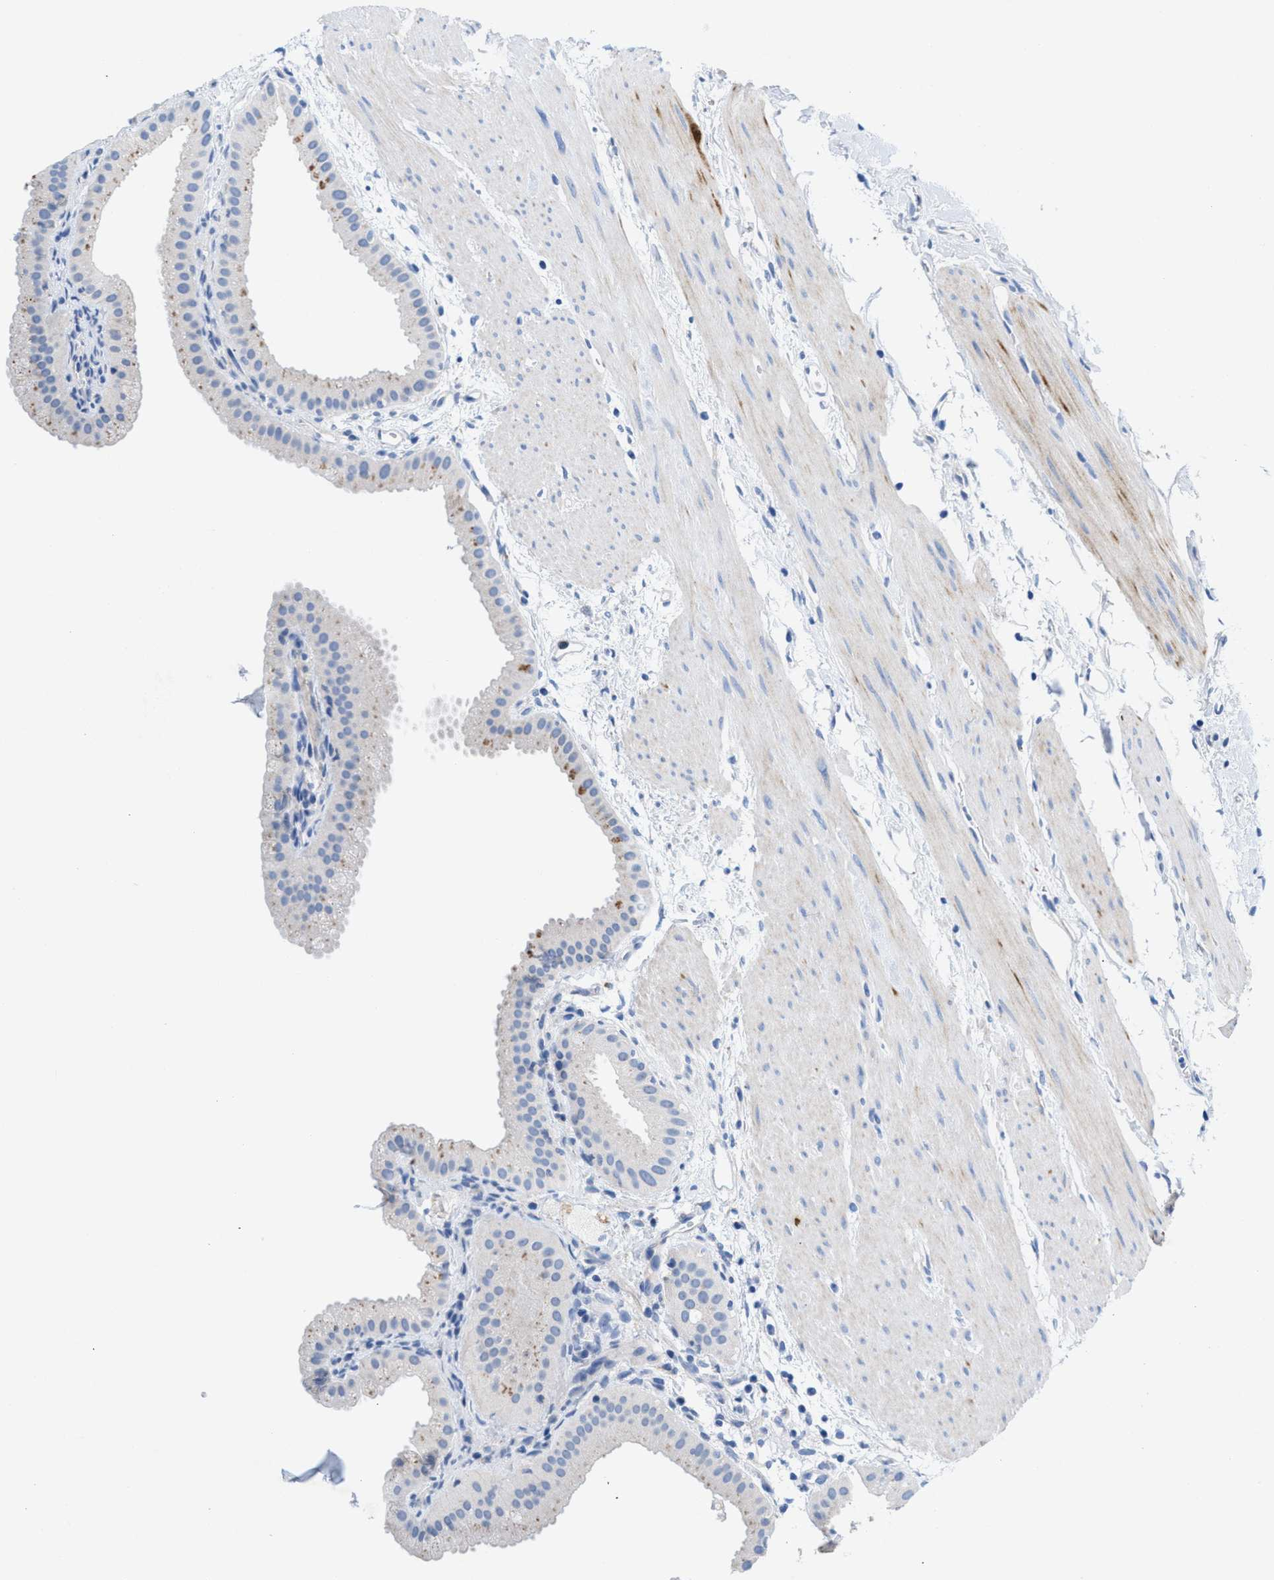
{"staining": {"intensity": "negative", "quantity": "none", "location": "none"}, "tissue": "gallbladder", "cell_type": "Glandular cells", "image_type": "normal", "snomed": [{"axis": "morphology", "description": "Normal tissue, NOS"}, {"axis": "topography", "description": "Gallbladder"}], "caption": "This is an immunohistochemistry (IHC) image of normal gallbladder. There is no expression in glandular cells.", "gene": "SLFN13", "patient": {"sex": "female", "age": 64}}